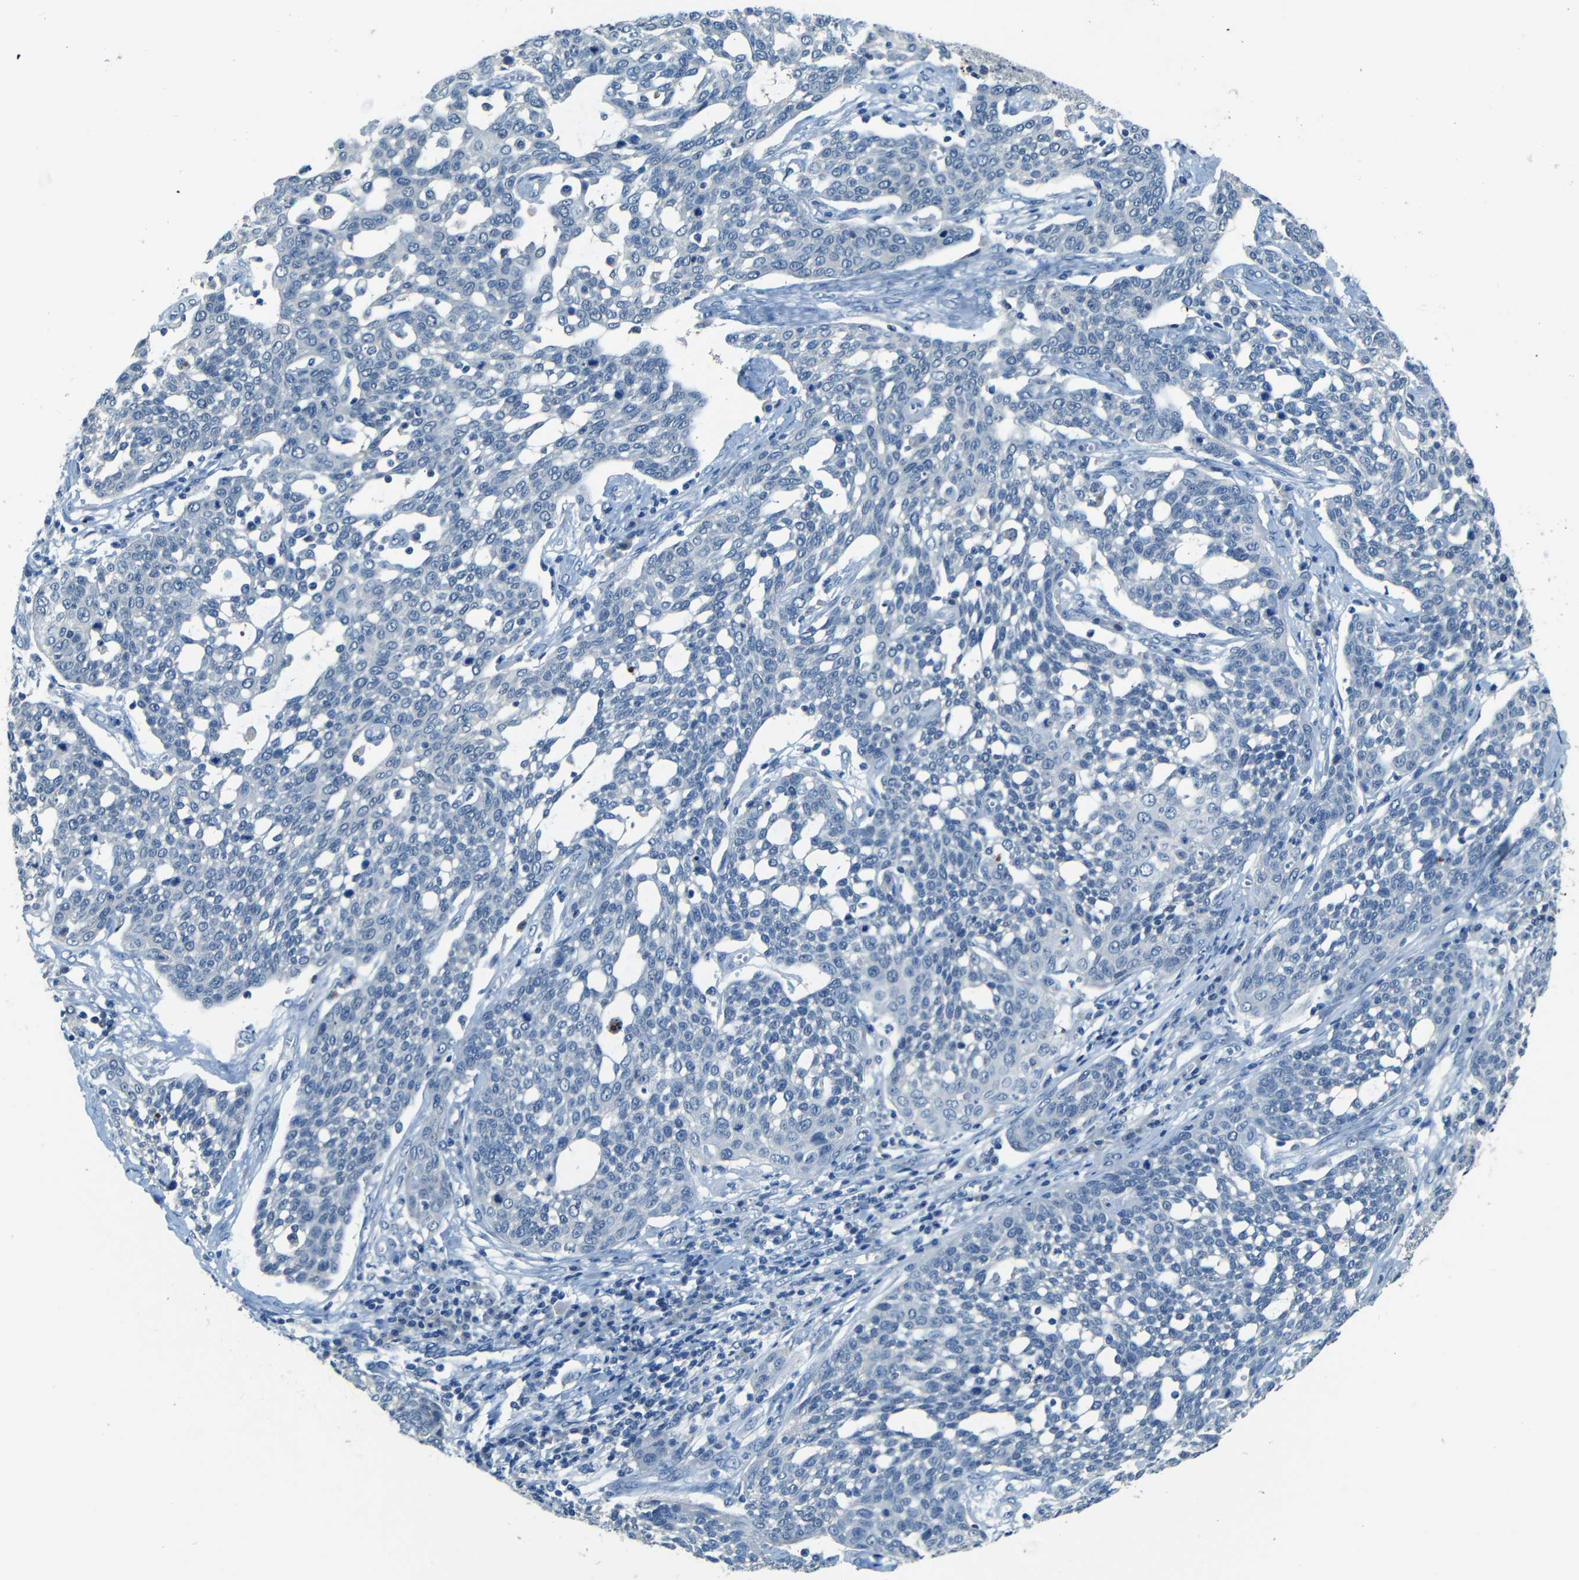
{"staining": {"intensity": "negative", "quantity": "none", "location": "none"}, "tissue": "cervical cancer", "cell_type": "Tumor cells", "image_type": "cancer", "snomed": [{"axis": "morphology", "description": "Squamous cell carcinoma, NOS"}, {"axis": "topography", "description": "Cervix"}], "caption": "Protein analysis of cervical squamous cell carcinoma shows no significant staining in tumor cells. (DAB immunohistochemistry (IHC) visualized using brightfield microscopy, high magnification).", "gene": "ZMAT1", "patient": {"sex": "female", "age": 34}}